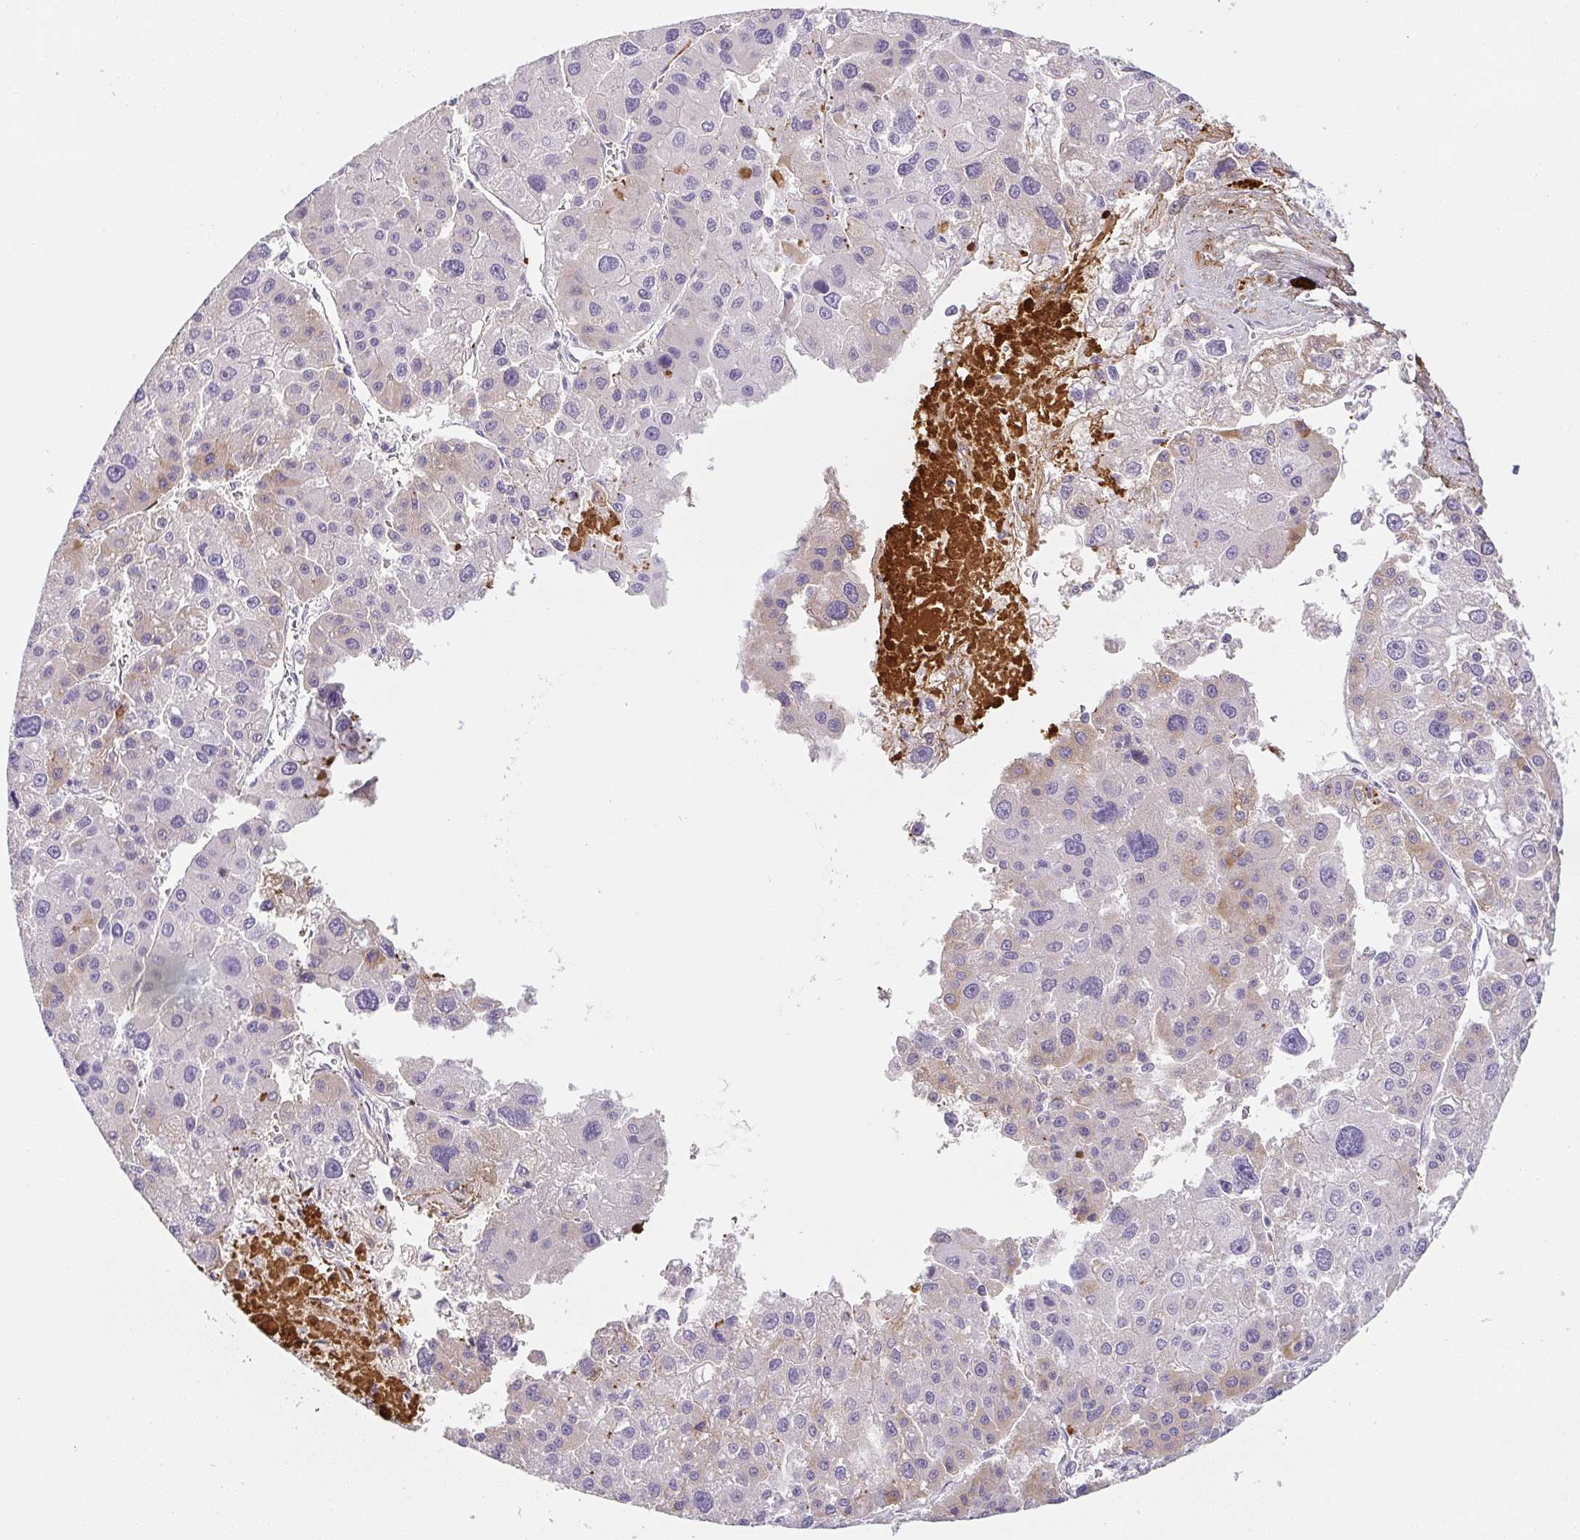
{"staining": {"intensity": "negative", "quantity": "none", "location": "none"}, "tissue": "liver cancer", "cell_type": "Tumor cells", "image_type": "cancer", "snomed": [{"axis": "morphology", "description": "Carcinoma, Hepatocellular, NOS"}, {"axis": "topography", "description": "Liver"}], "caption": "Tumor cells show no significant staining in liver hepatocellular carcinoma.", "gene": "VTN", "patient": {"sex": "male", "age": 73}}